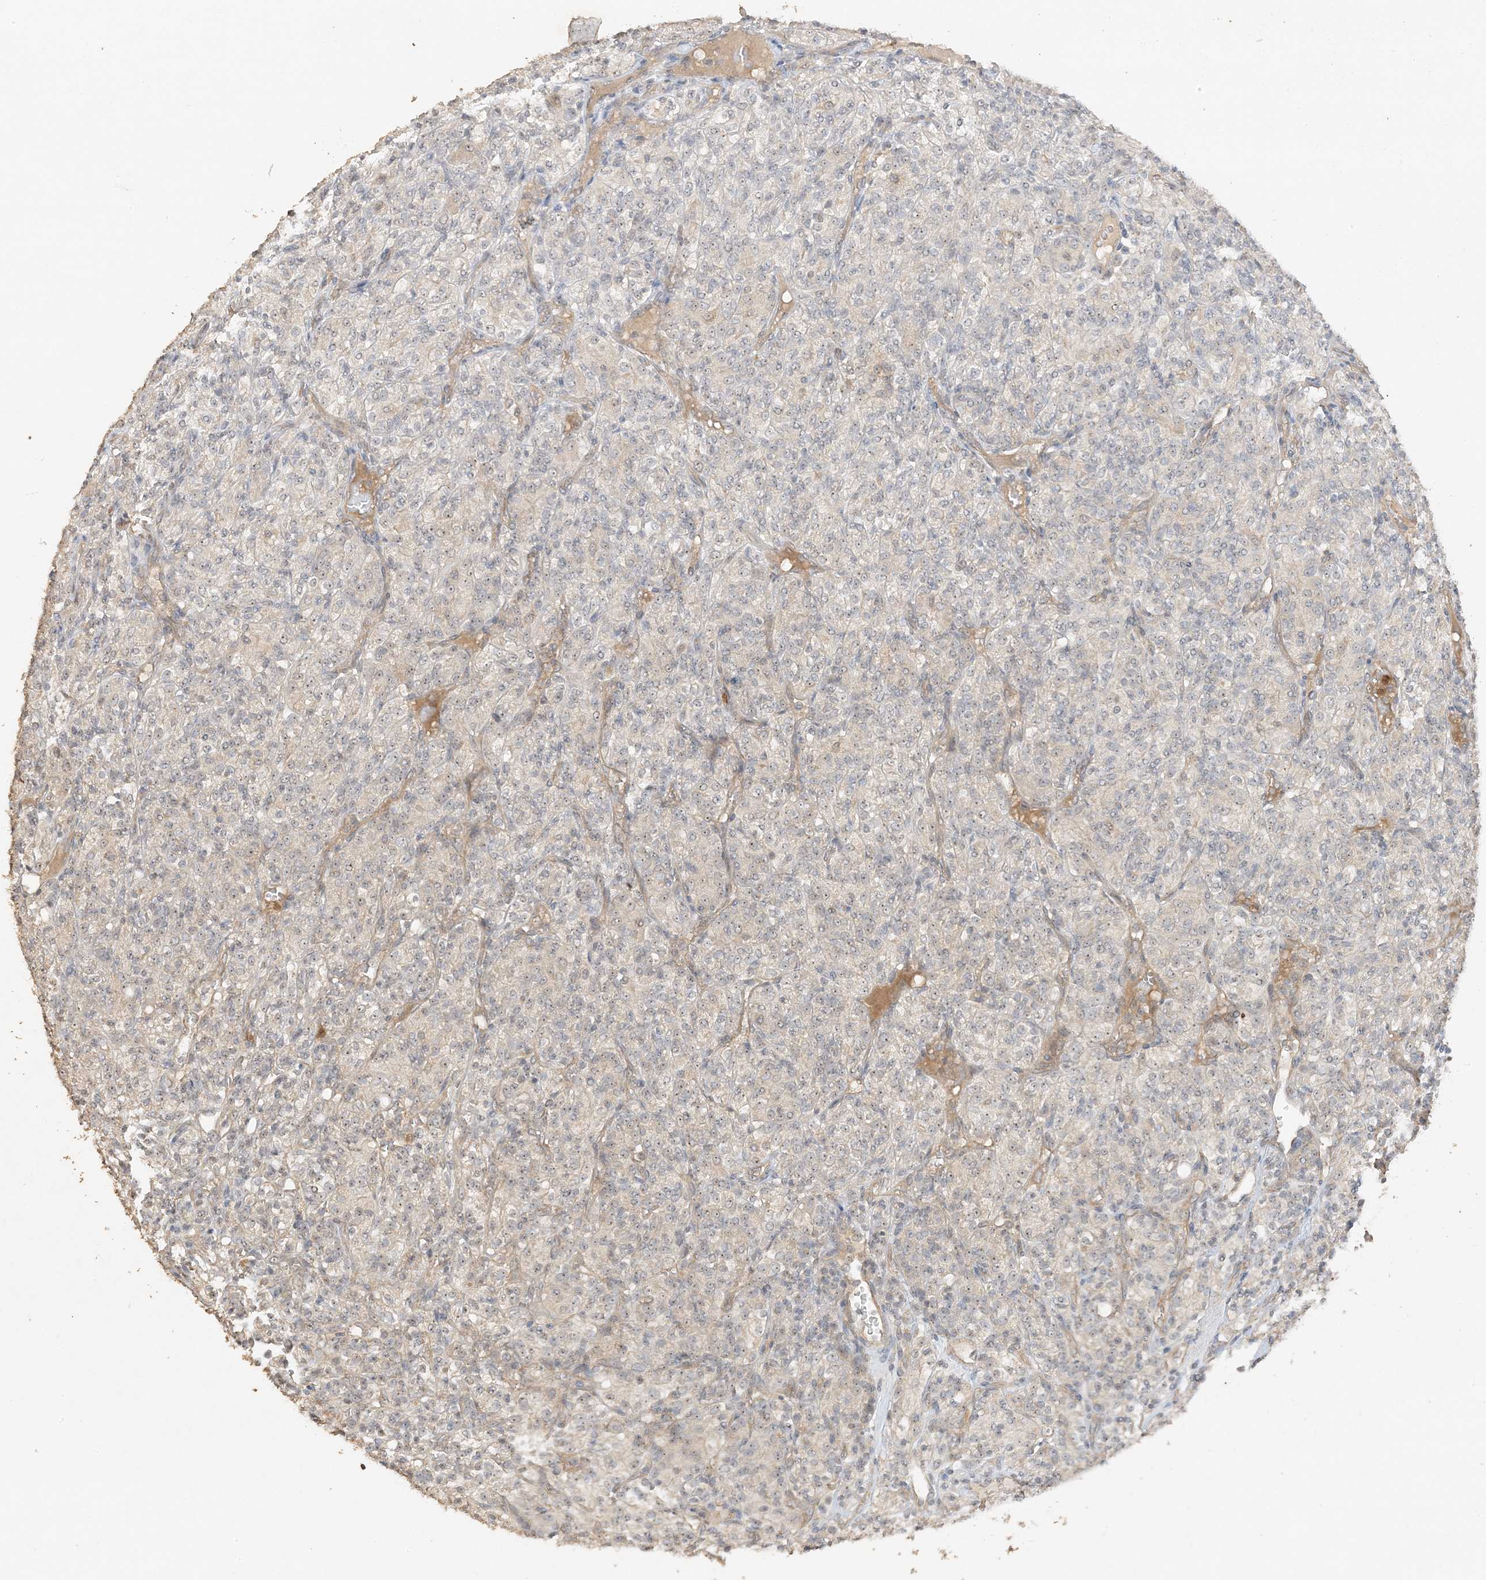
{"staining": {"intensity": "weak", "quantity": "25%-75%", "location": "nuclear"}, "tissue": "renal cancer", "cell_type": "Tumor cells", "image_type": "cancer", "snomed": [{"axis": "morphology", "description": "Adenocarcinoma, NOS"}, {"axis": "topography", "description": "Kidney"}], "caption": "Adenocarcinoma (renal) was stained to show a protein in brown. There is low levels of weak nuclear staining in about 25%-75% of tumor cells. Nuclei are stained in blue.", "gene": "DDX18", "patient": {"sex": "male", "age": 77}}